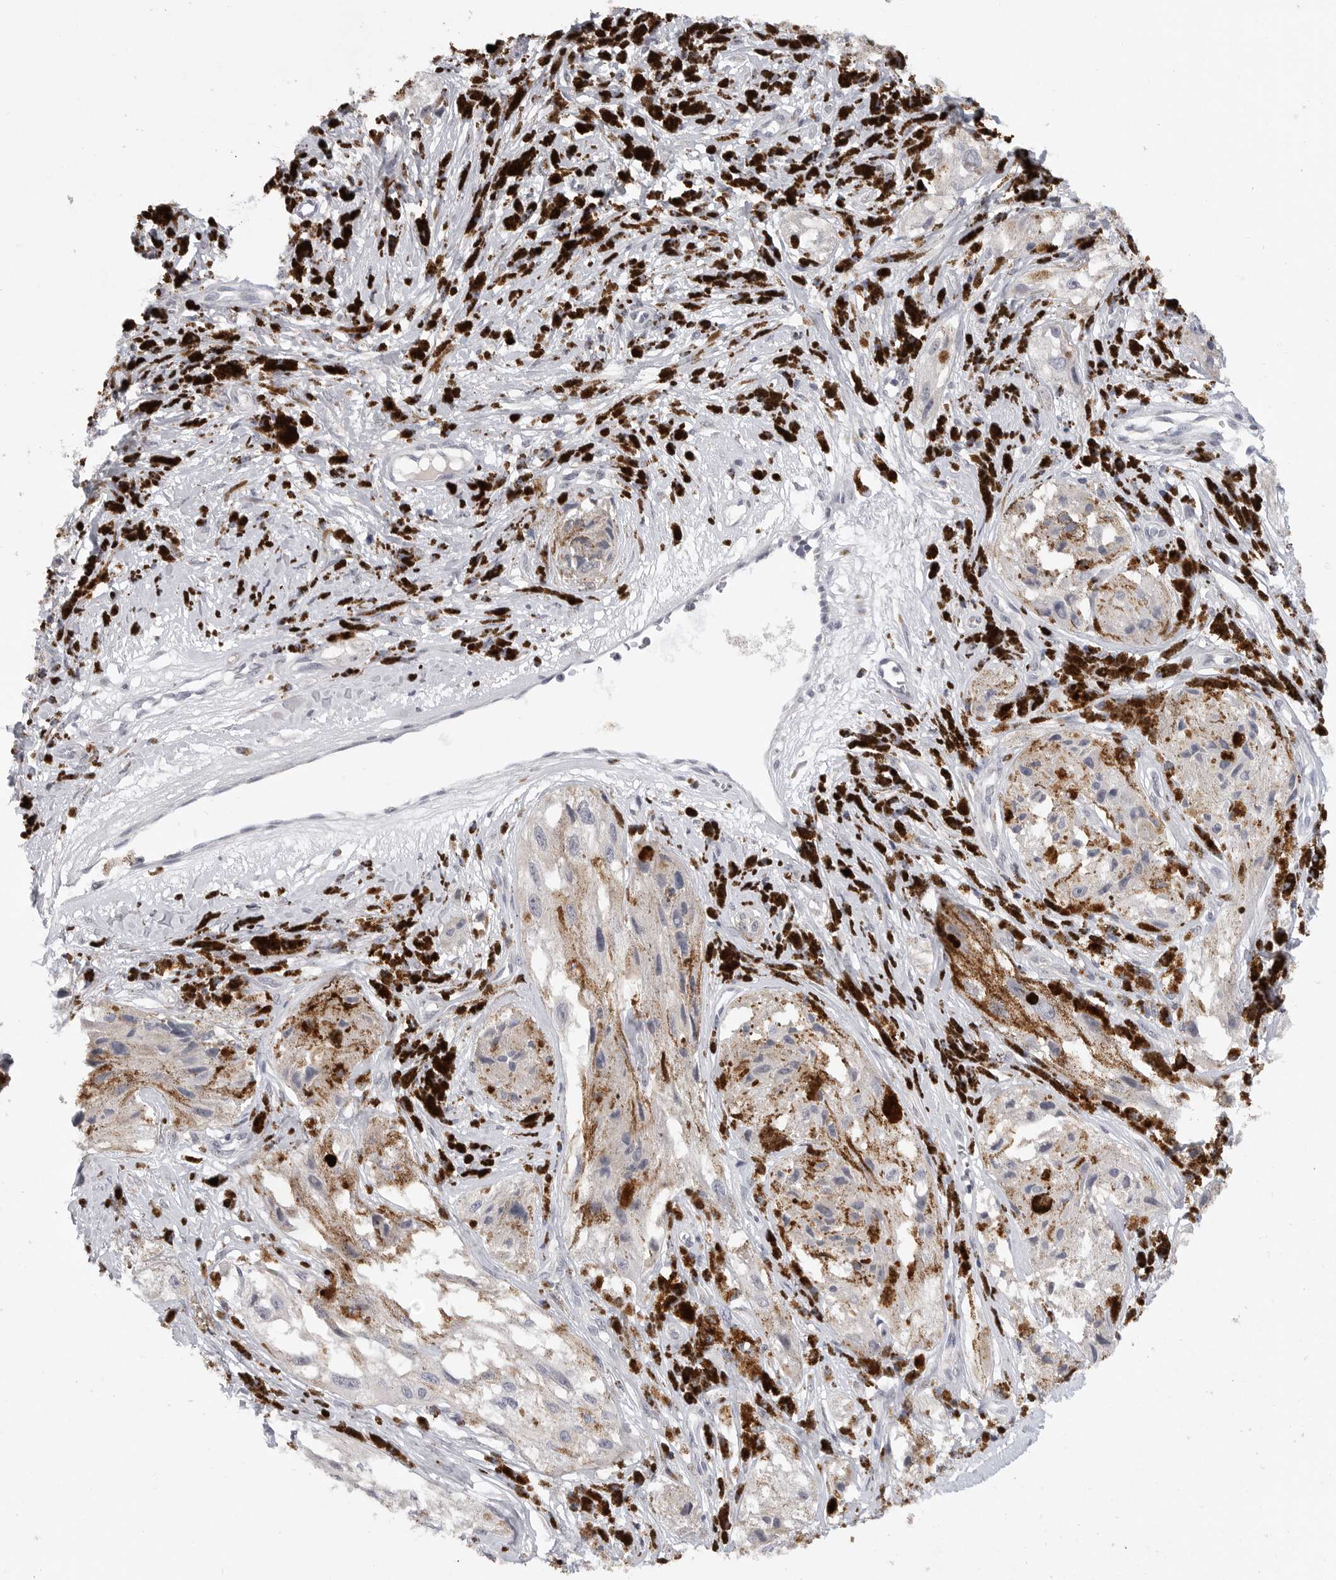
{"staining": {"intensity": "negative", "quantity": "none", "location": "none"}, "tissue": "melanoma", "cell_type": "Tumor cells", "image_type": "cancer", "snomed": [{"axis": "morphology", "description": "Malignant melanoma, NOS"}, {"axis": "topography", "description": "Skin"}], "caption": "Tumor cells are negative for brown protein staining in melanoma.", "gene": "FBXO43", "patient": {"sex": "male", "age": 88}}